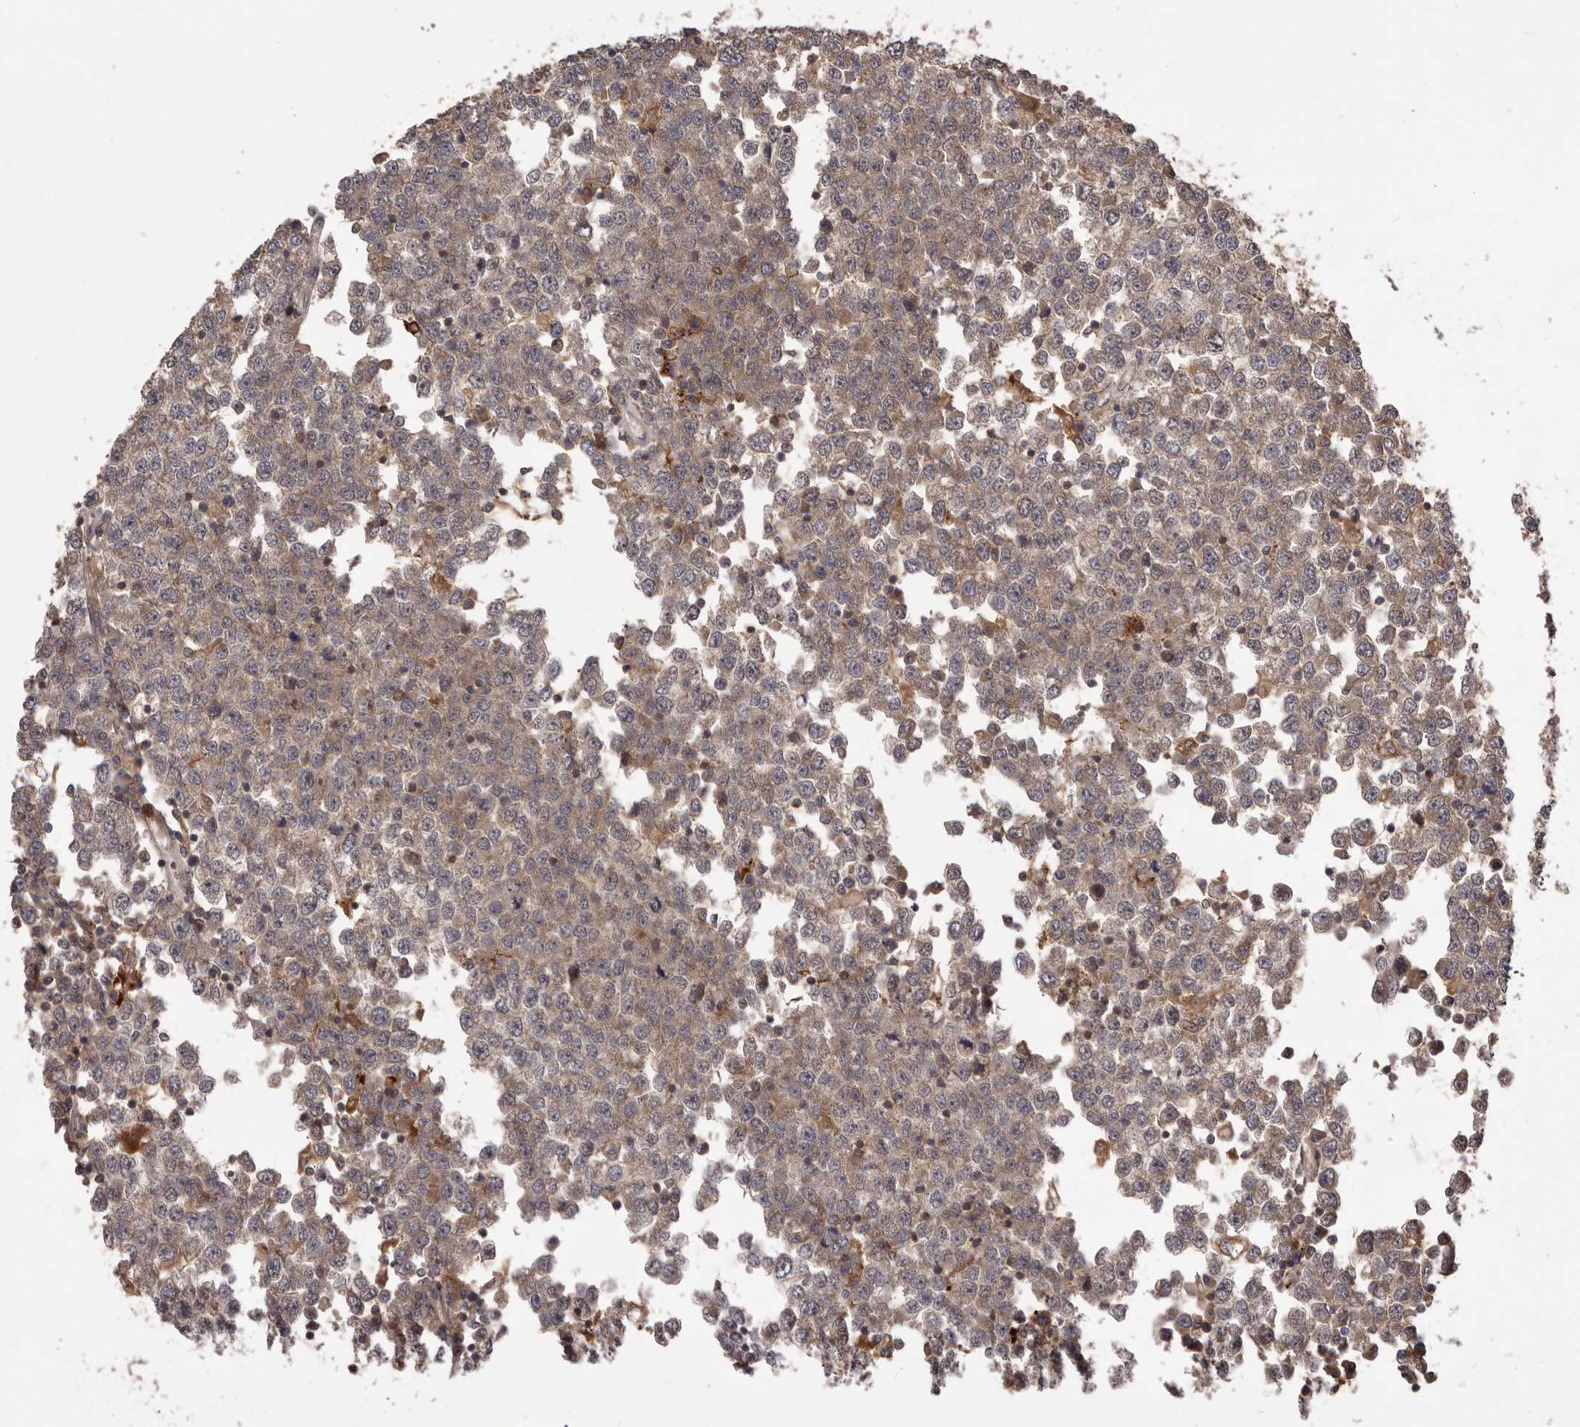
{"staining": {"intensity": "moderate", "quantity": ">75%", "location": "cytoplasmic/membranous"}, "tissue": "testis cancer", "cell_type": "Tumor cells", "image_type": "cancer", "snomed": [{"axis": "morphology", "description": "Seminoma, NOS"}, {"axis": "topography", "description": "Testis"}], "caption": "Protein analysis of testis cancer tissue displays moderate cytoplasmic/membranous staining in about >75% of tumor cells.", "gene": "GLIPR2", "patient": {"sex": "male", "age": 65}}